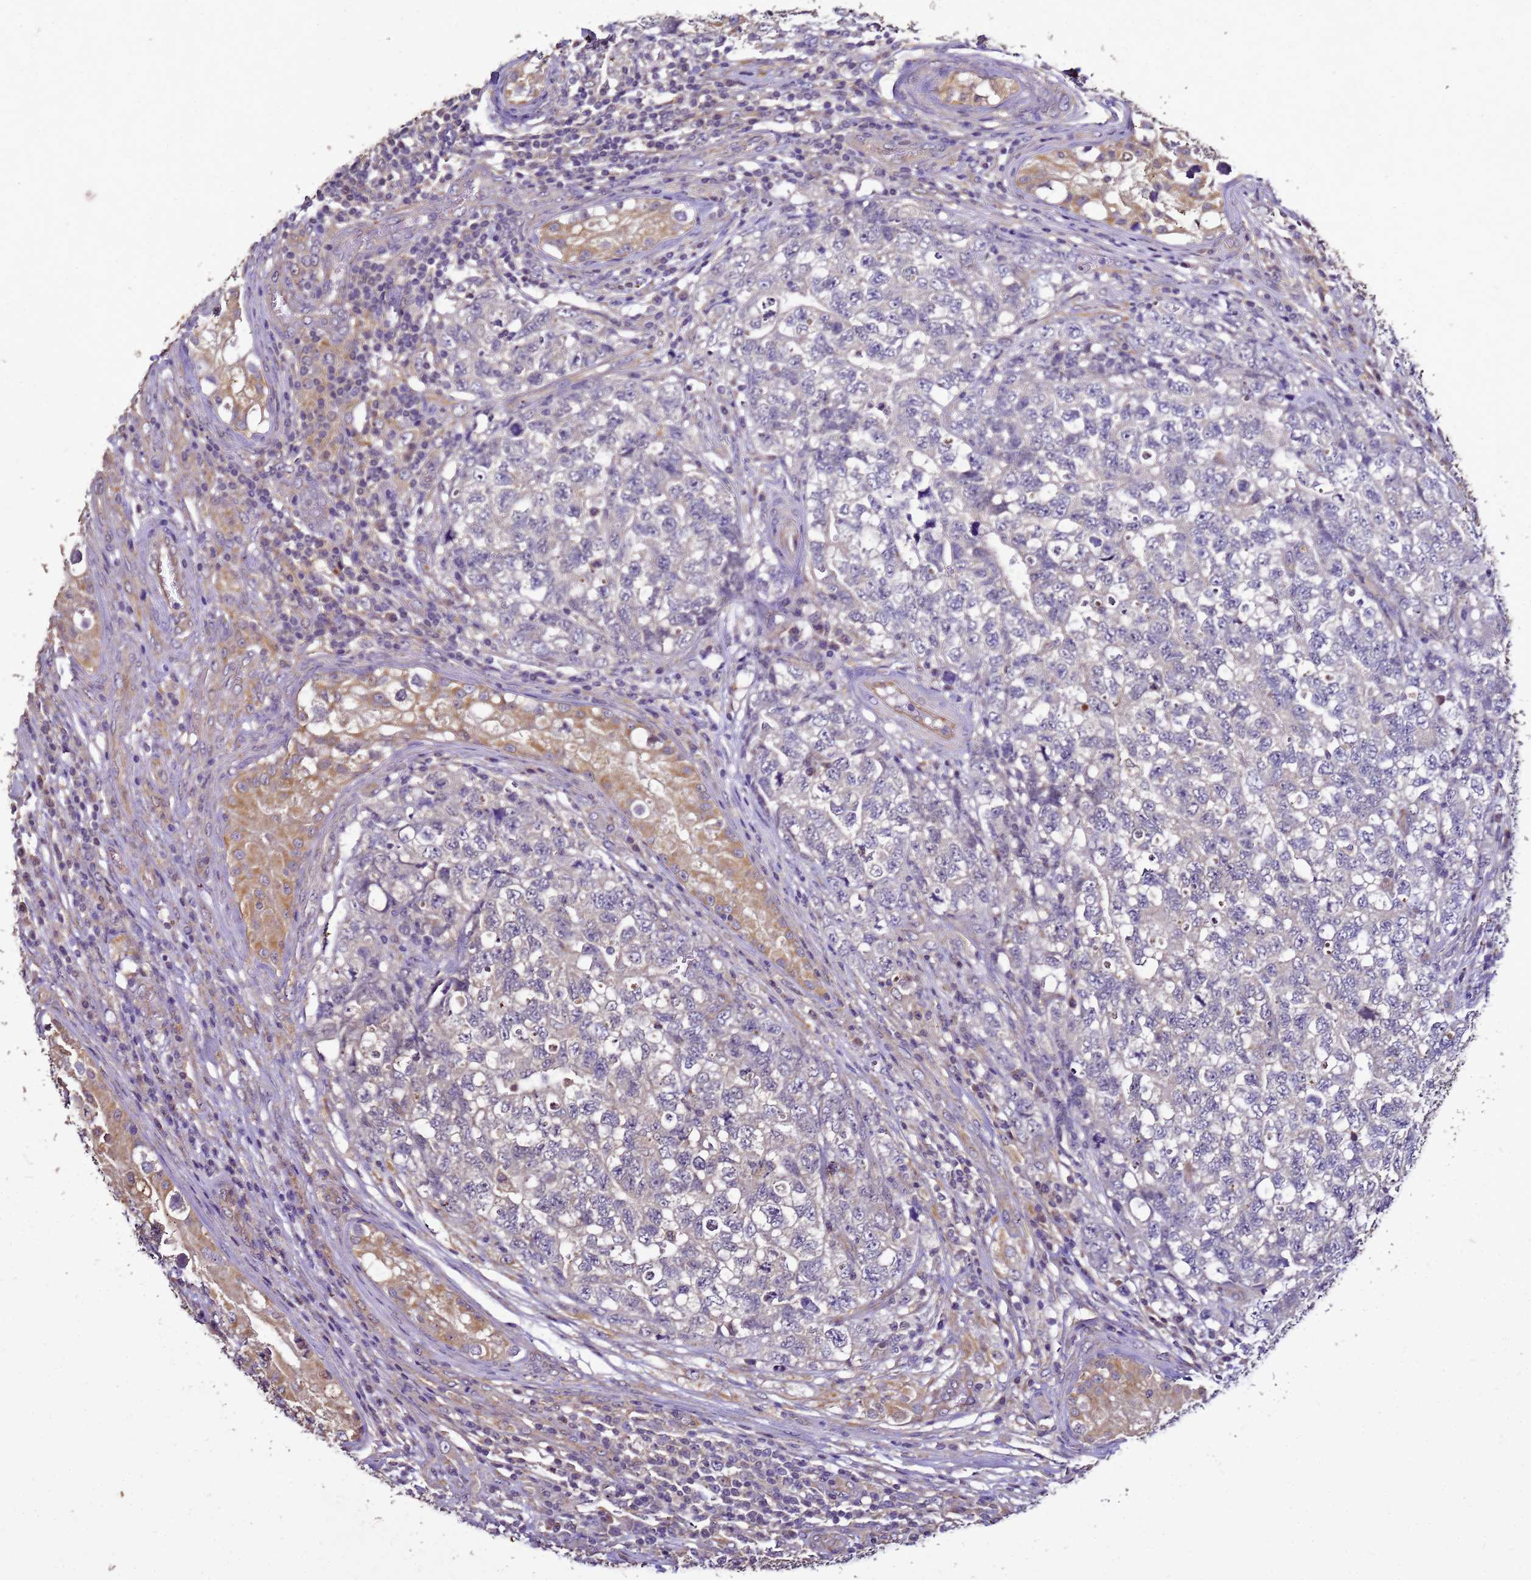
{"staining": {"intensity": "negative", "quantity": "none", "location": "none"}, "tissue": "testis cancer", "cell_type": "Tumor cells", "image_type": "cancer", "snomed": [{"axis": "morphology", "description": "Carcinoma, Embryonal, NOS"}, {"axis": "topography", "description": "Testis"}], "caption": "Human testis embryonal carcinoma stained for a protein using immunohistochemistry (IHC) demonstrates no expression in tumor cells.", "gene": "ENOPH1", "patient": {"sex": "male", "age": 31}}